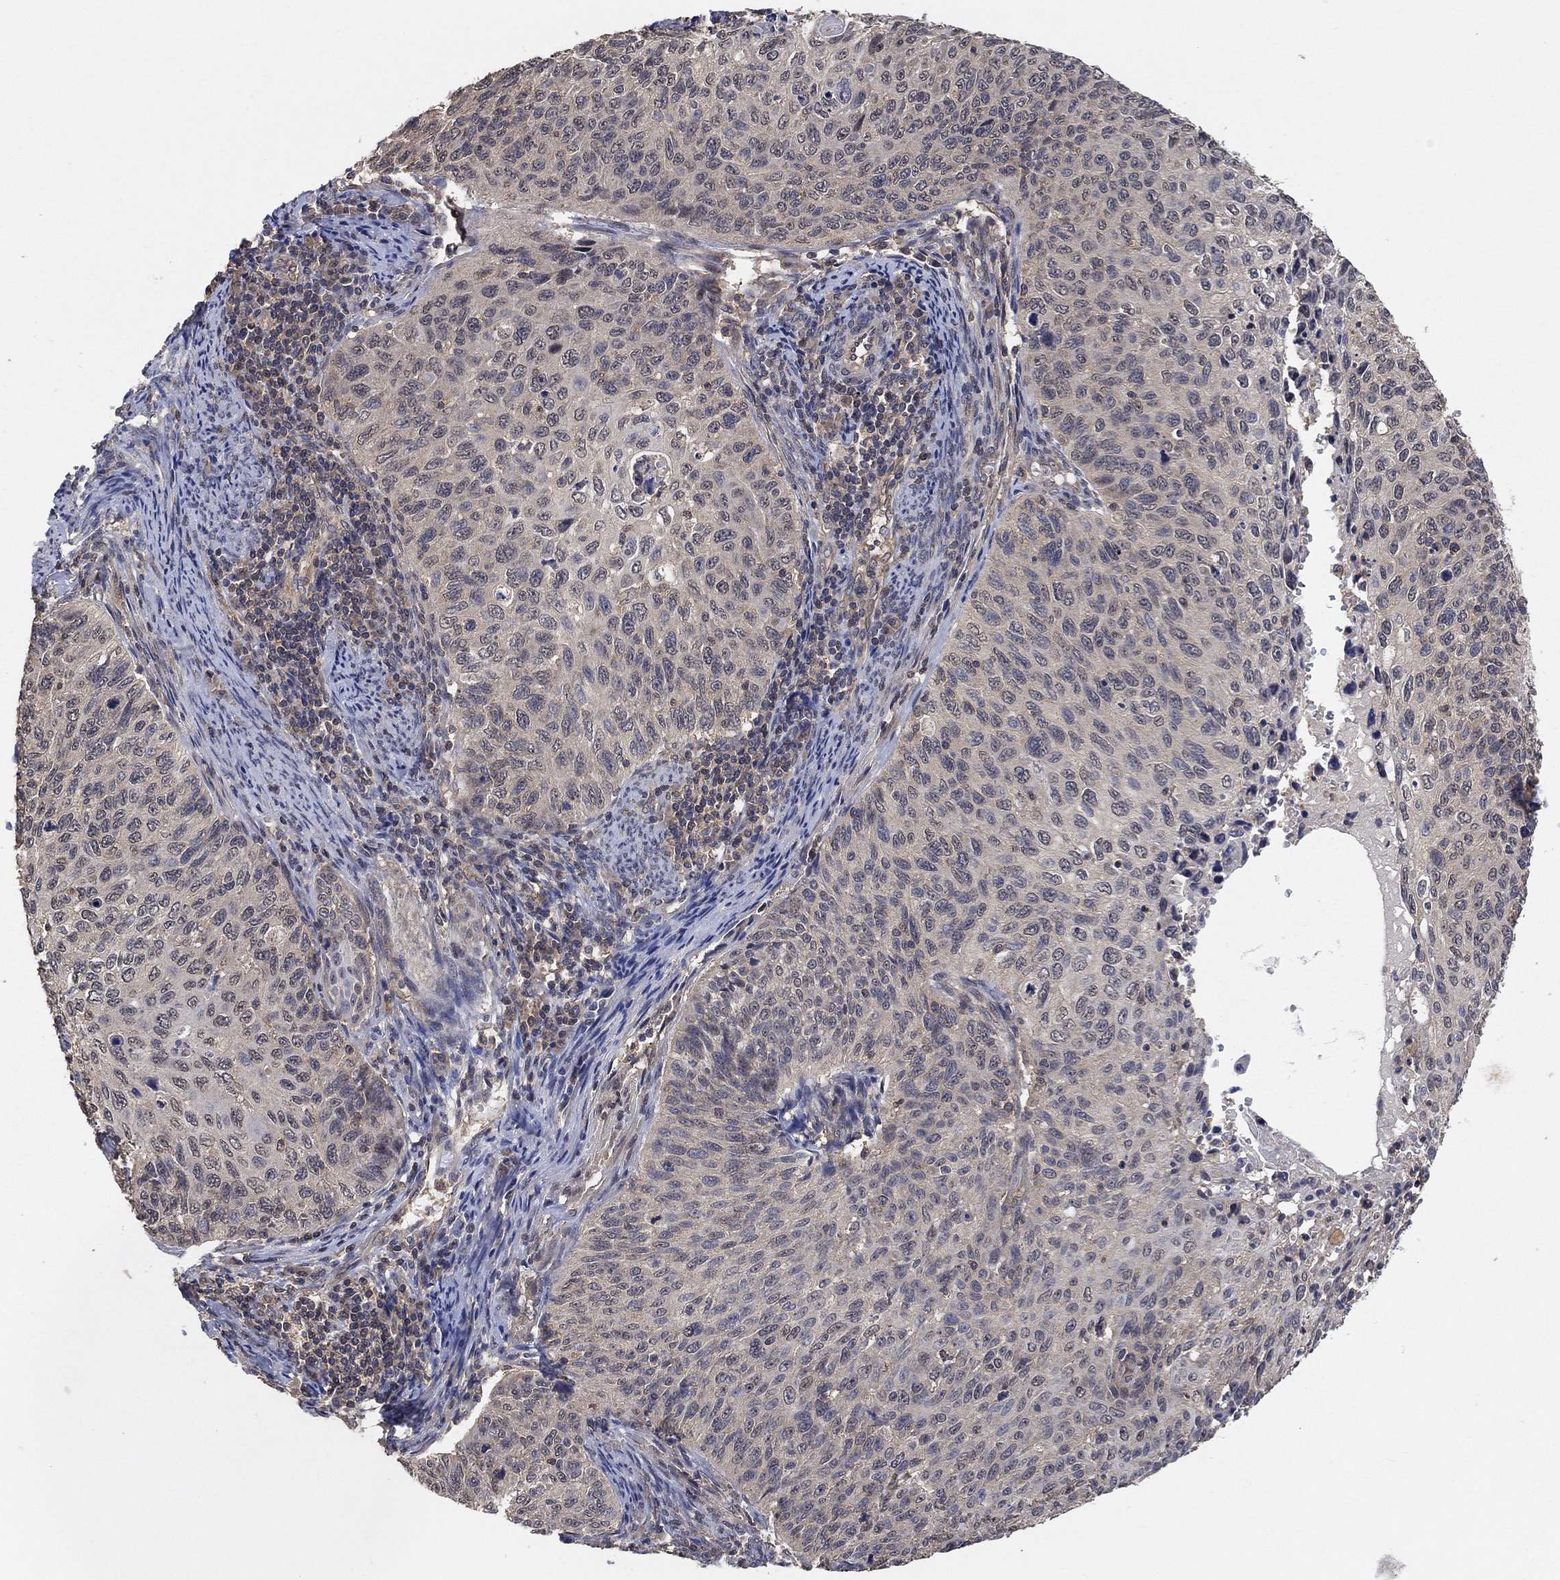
{"staining": {"intensity": "negative", "quantity": "none", "location": "none"}, "tissue": "cervical cancer", "cell_type": "Tumor cells", "image_type": "cancer", "snomed": [{"axis": "morphology", "description": "Squamous cell carcinoma, NOS"}, {"axis": "topography", "description": "Cervix"}], "caption": "The immunohistochemistry micrograph has no significant positivity in tumor cells of squamous cell carcinoma (cervical) tissue.", "gene": "CCDC43", "patient": {"sex": "female", "age": 70}}